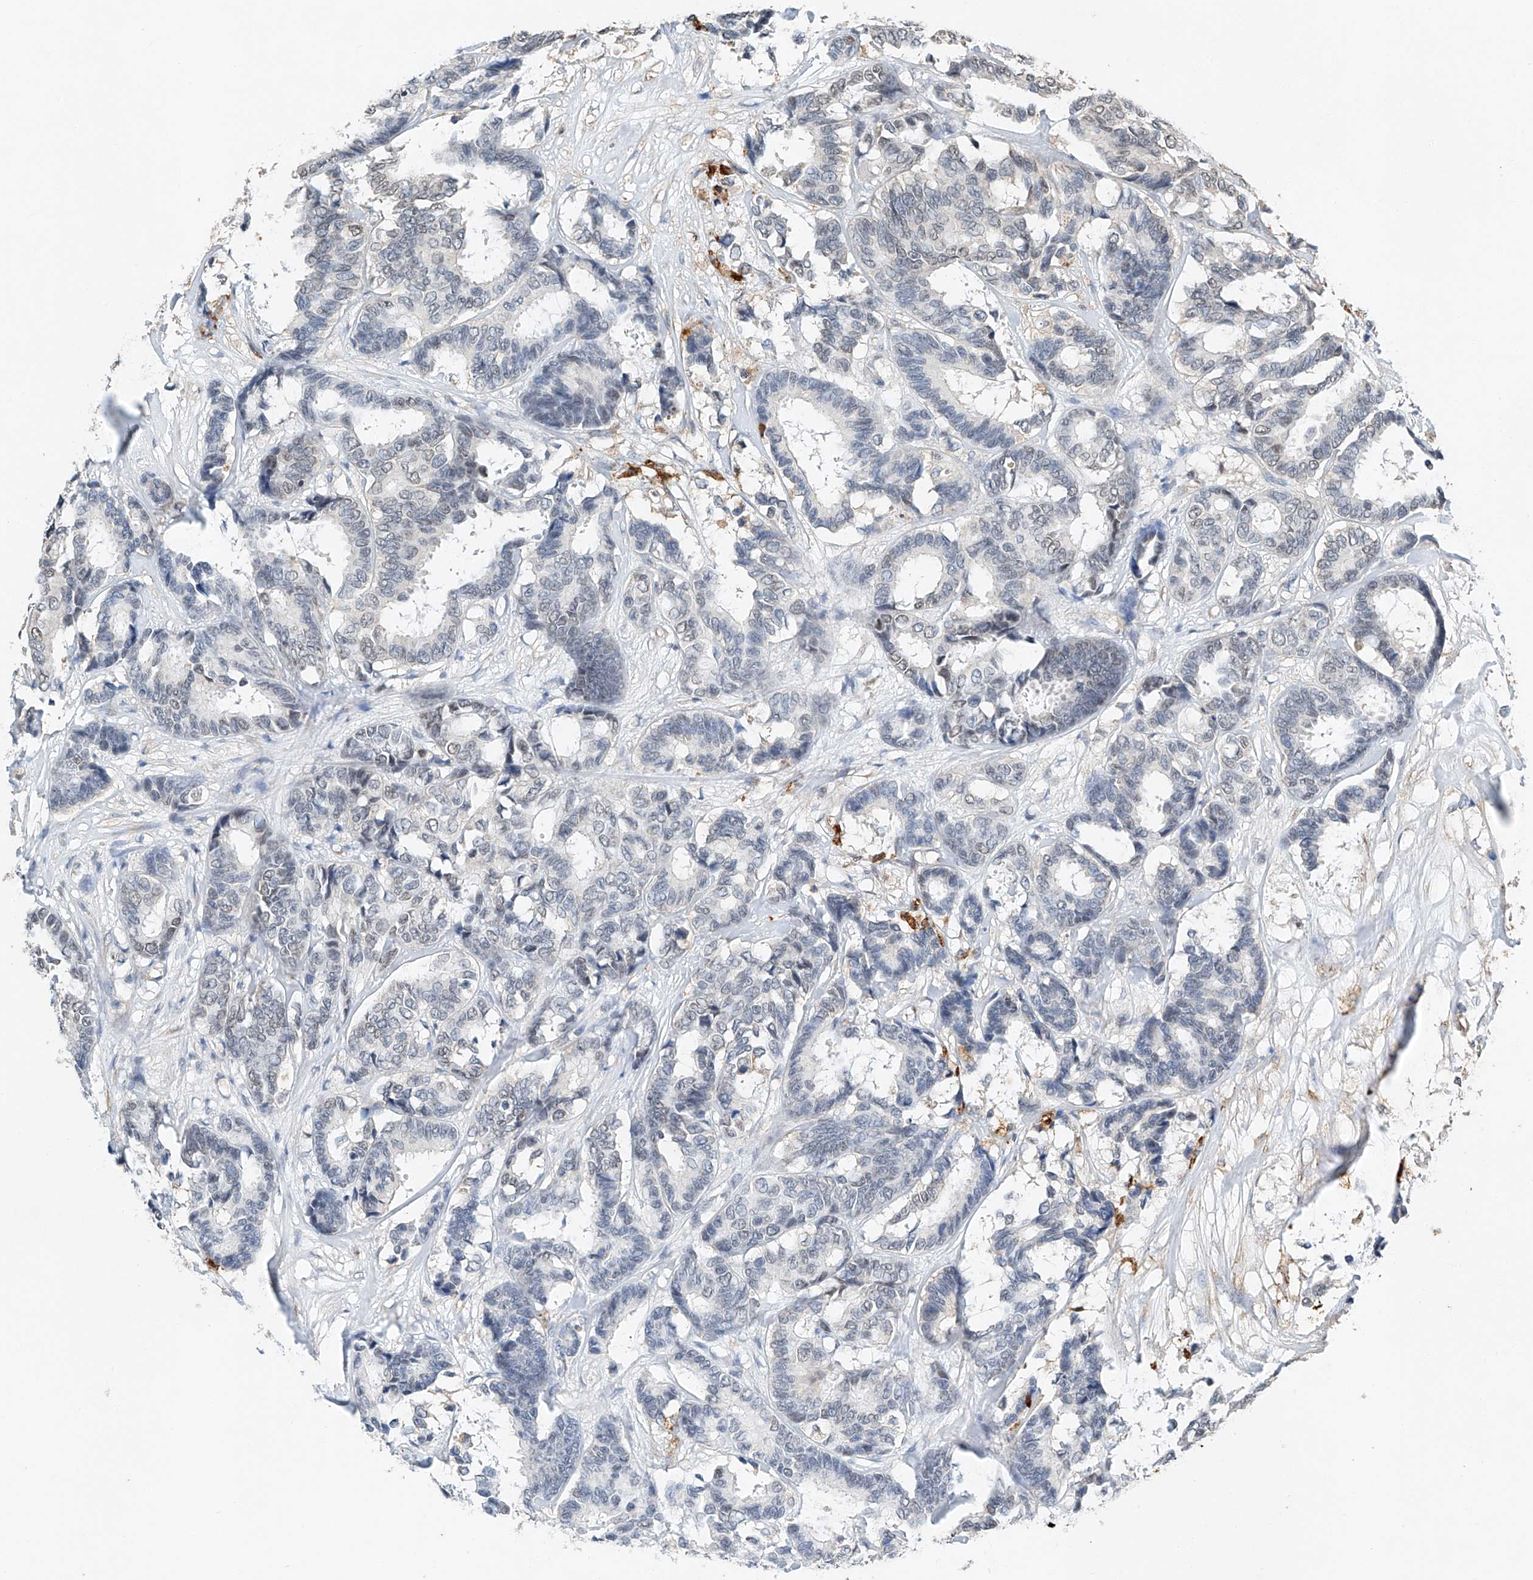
{"staining": {"intensity": "negative", "quantity": "none", "location": "none"}, "tissue": "breast cancer", "cell_type": "Tumor cells", "image_type": "cancer", "snomed": [{"axis": "morphology", "description": "Duct carcinoma"}, {"axis": "topography", "description": "Breast"}], "caption": "A high-resolution histopathology image shows IHC staining of breast cancer, which shows no significant staining in tumor cells.", "gene": "CTDP1", "patient": {"sex": "female", "age": 87}}